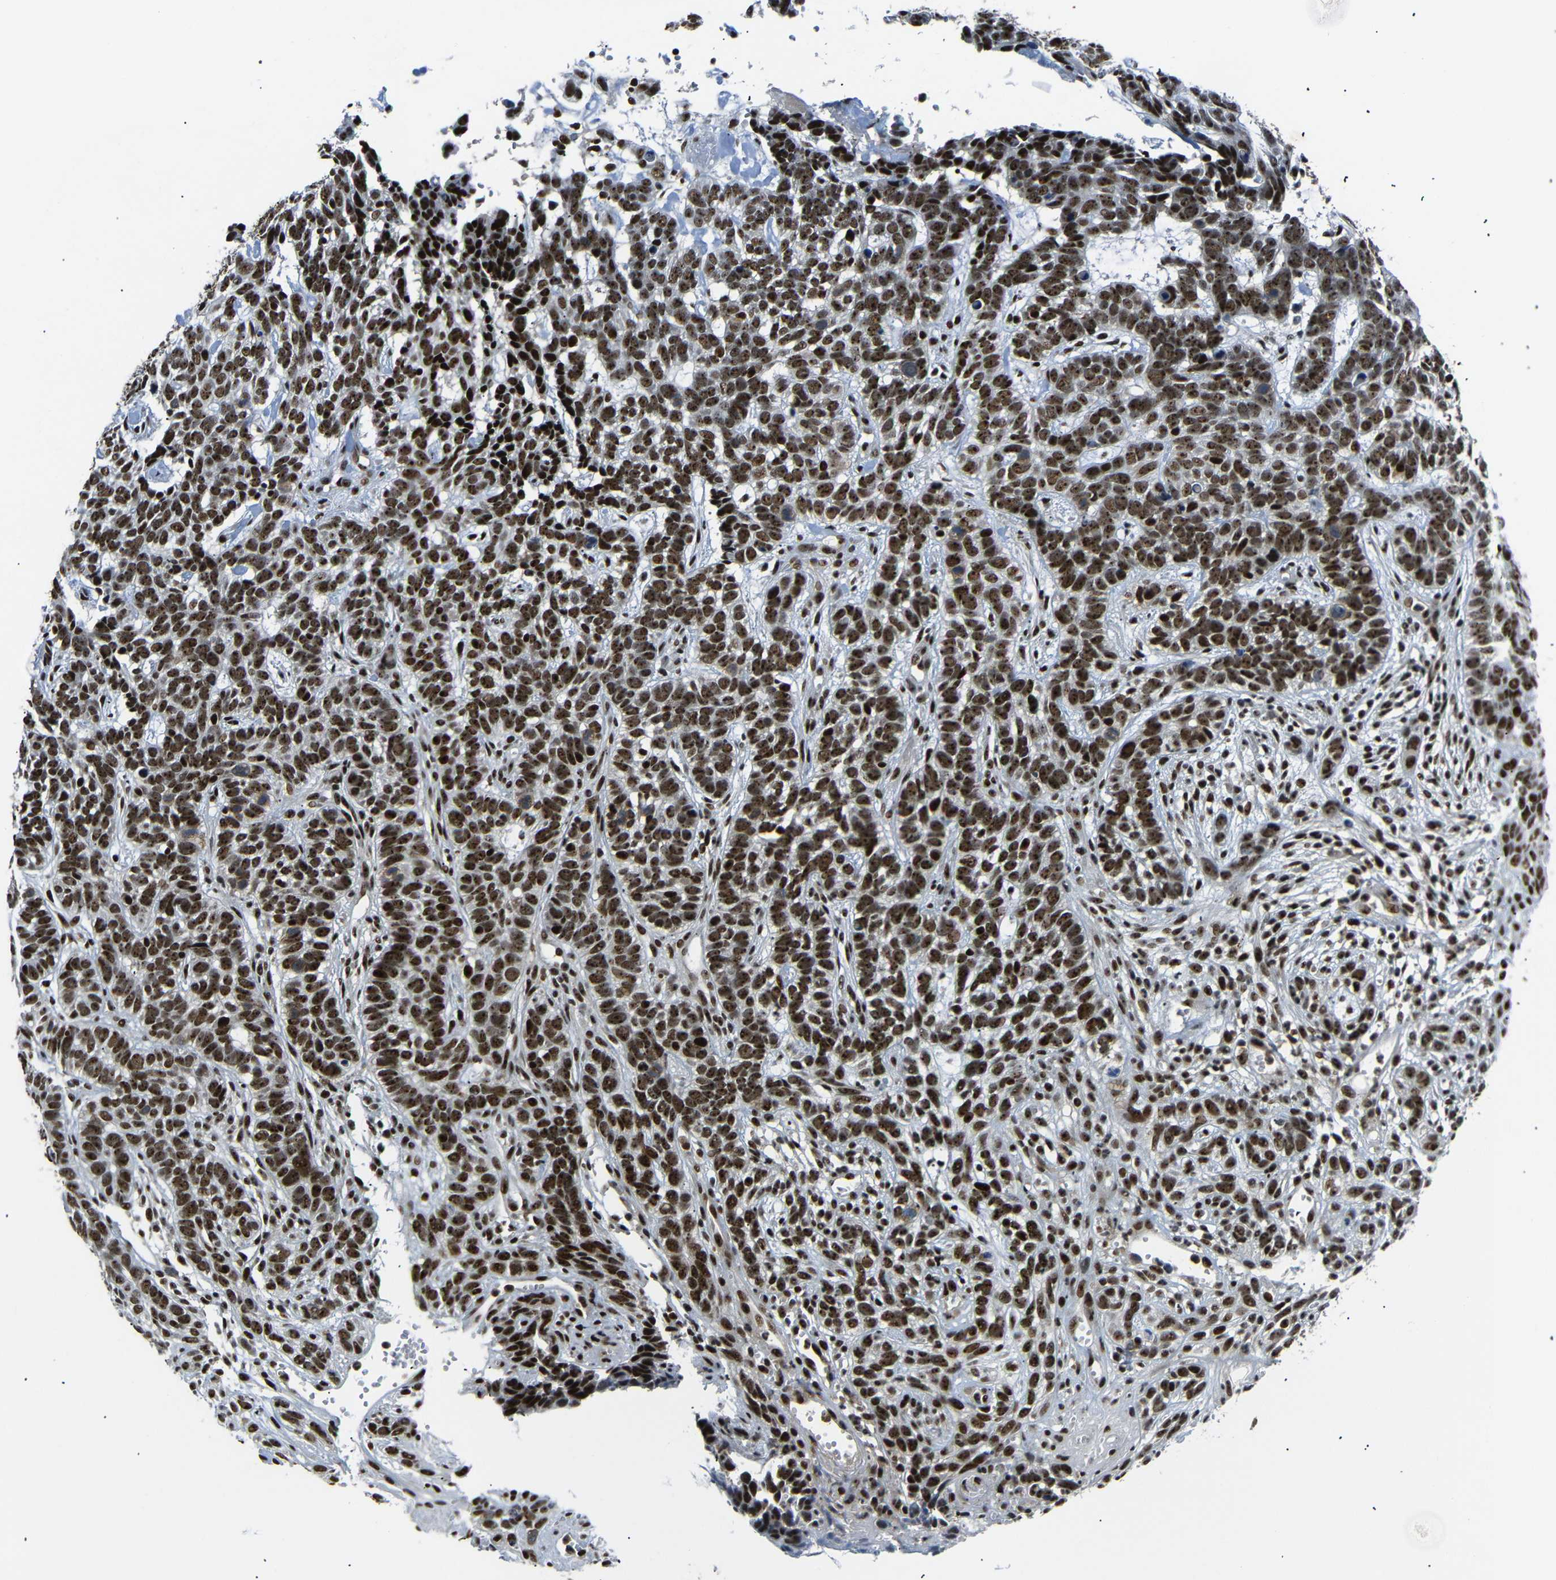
{"staining": {"intensity": "strong", "quantity": ">75%", "location": "nuclear"}, "tissue": "skin cancer", "cell_type": "Tumor cells", "image_type": "cancer", "snomed": [{"axis": "morphology", "description": "Basal cell carcinoma"}, {"axis": "topography", "description": "Skin"}], "caption": "Strong nuclear protein expression is appreciated in approximately >75% of tumor cells in skin cancer. (brown staining indicates protein expression, while blue staining denotes nuclei).", "gene": "SETDB2", "patient": {"sex": "male", "age": 87}}